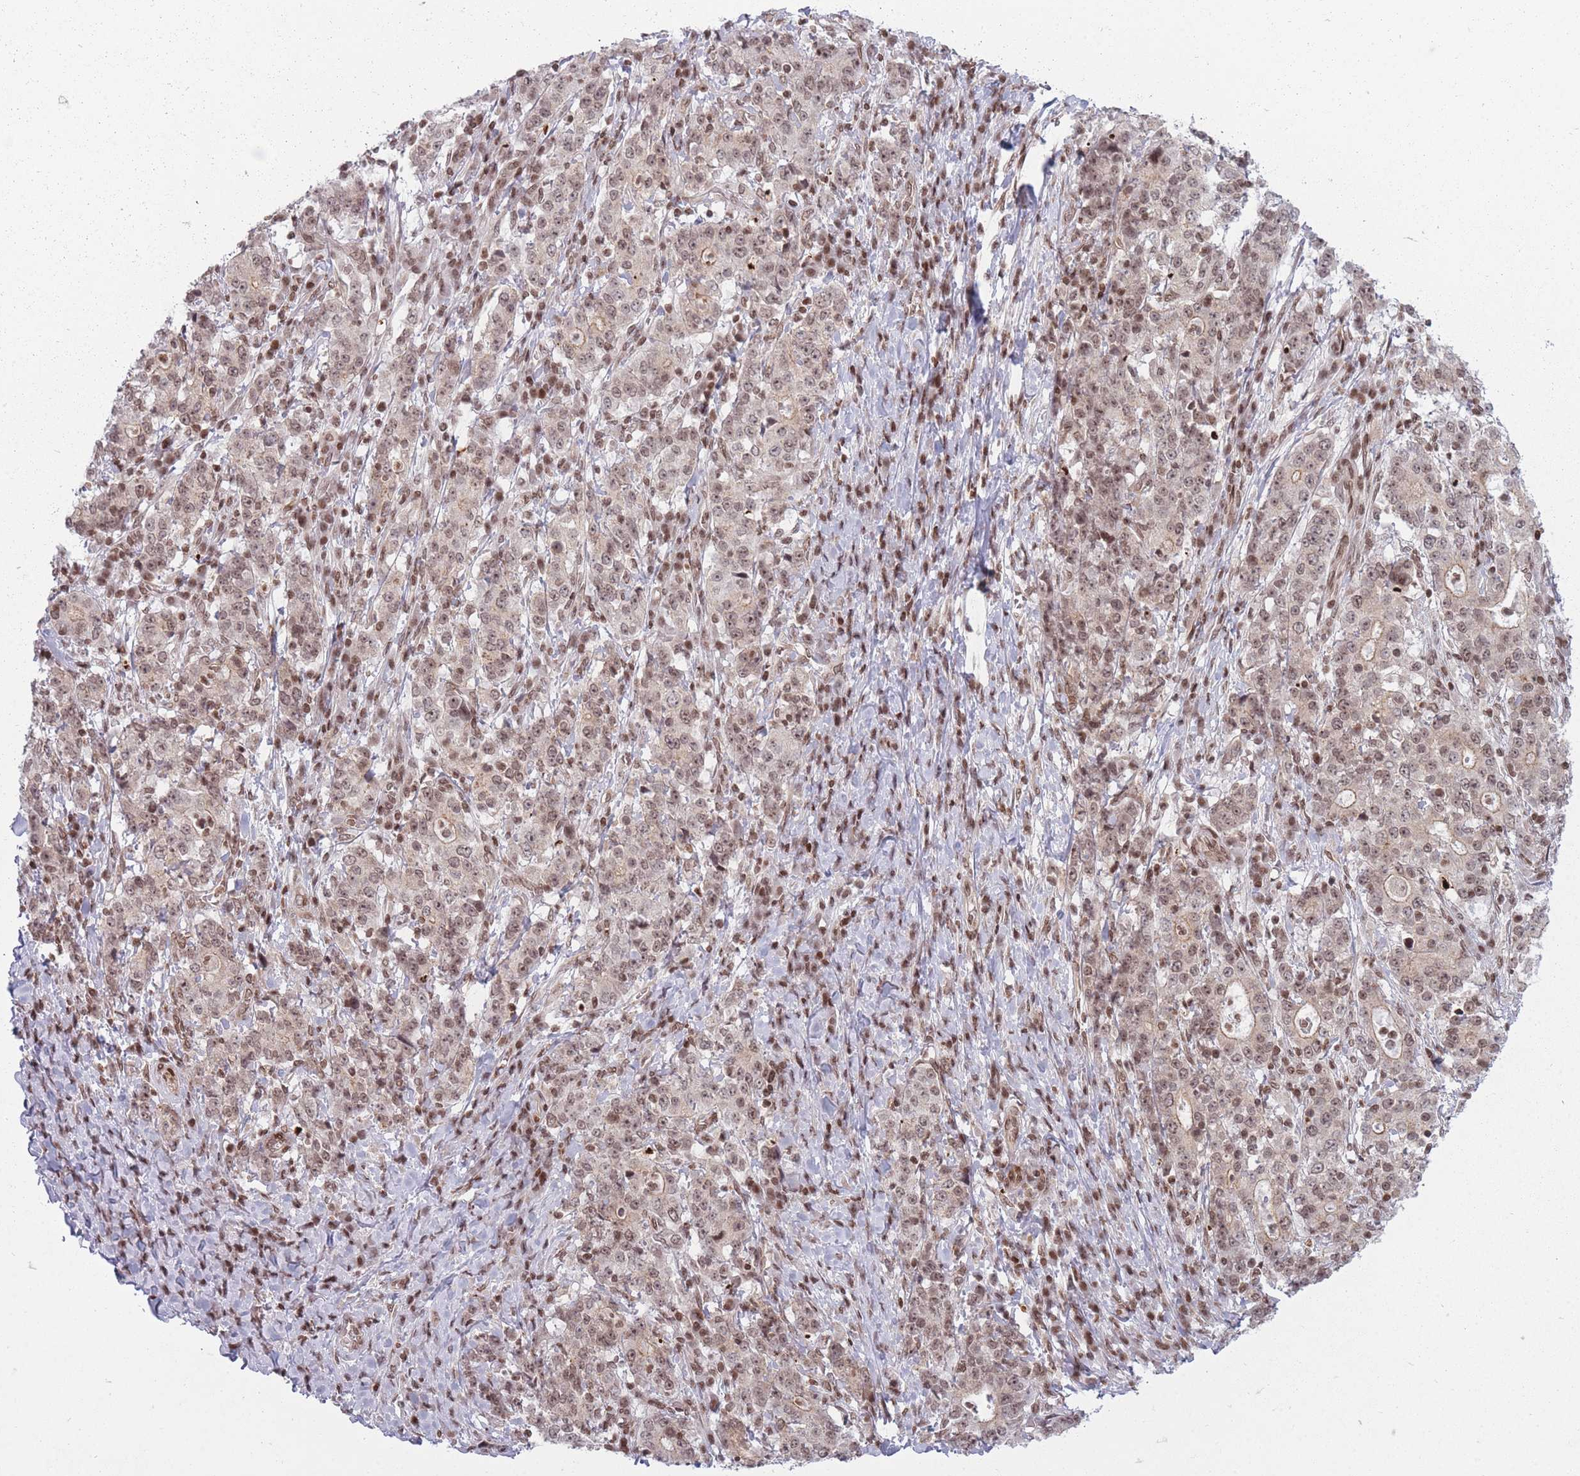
{"staining": {"intensity": "weak", "quantity": ">75%", "location": "cytoplasmic/membranous,nuclear"}, "tissue": "stomach cancer", "cell_type": "Tumor cells", "image_type": "cancer", "snomed": [{"axis": "morphology", "description": "Normal tissue, NOS"}, {"axis": "morphology", "description": "Adenocarcinoma, NOS"}, {"axis": "topography", "description": "Stomach, upper"}, {"axis": "topography", "description": "Stomach"}], "caption": "This is an image of immunohistochemistry (IHC) staining of stomach cancer, which shows weak positivity in the cytoplasmic/membranous and nuclear of tumor cells.", "gene": "TMC6", "patient": {"sex": "male", "age": 59}}